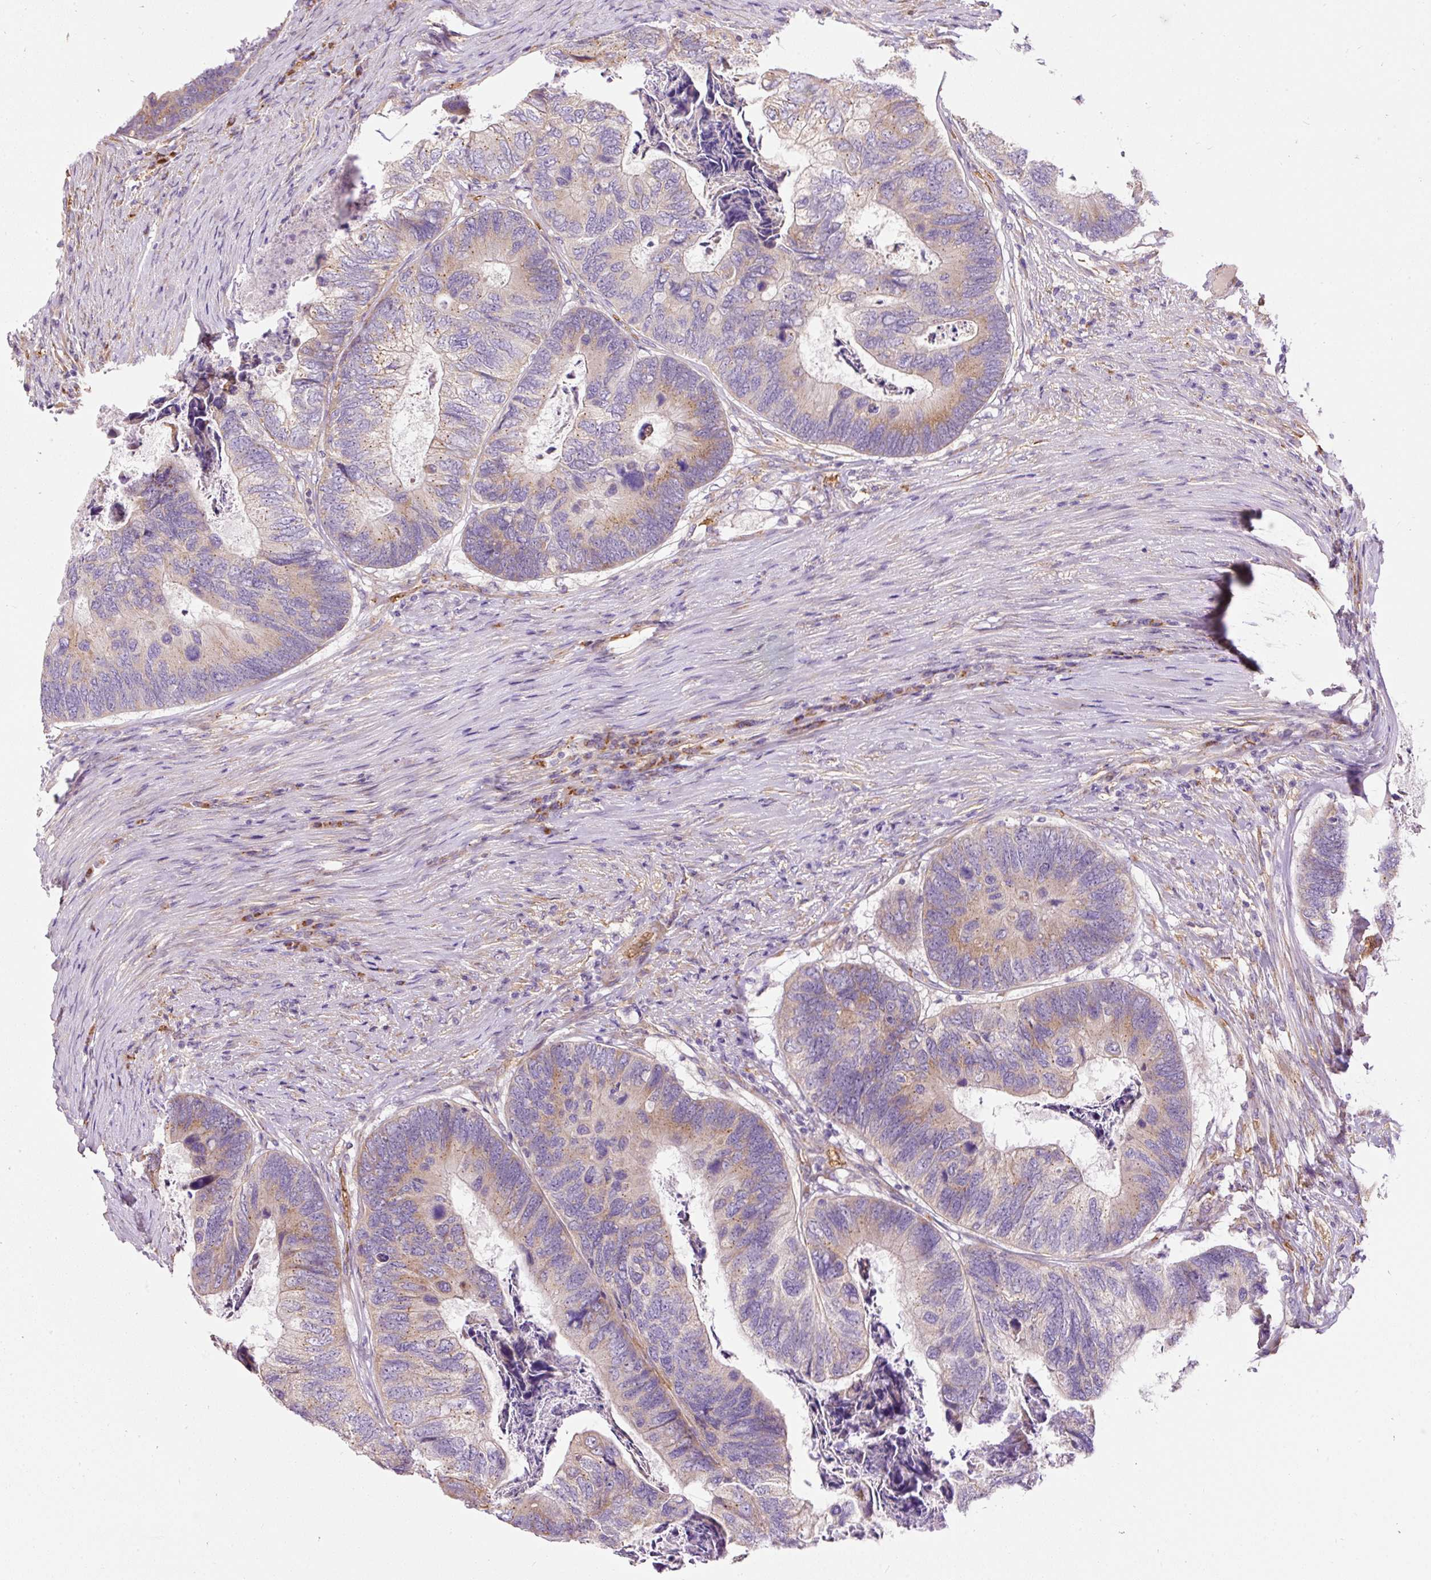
{"staining": {"intensity": "moderate", "quantity": "<25%", "location": "cytoplasmic/membranous"}, "tissue": "colorectal cancer", "cell_type": "Tumor cells", "image_type": "cancer", "snomed": [{"axis": "morphology", "description": "Adenocarcinoma, NOS"}, {"axis": "topography", "description": "Colon"}], "caption": "Tumor cells demonstrate low levels of moderate cytoplasmic/membranous staining in about <25% of cells in human adenocarcinoma (colorectal).", "gene": "PRRC2A", "patient": {"sex": "female", "age": 67}}